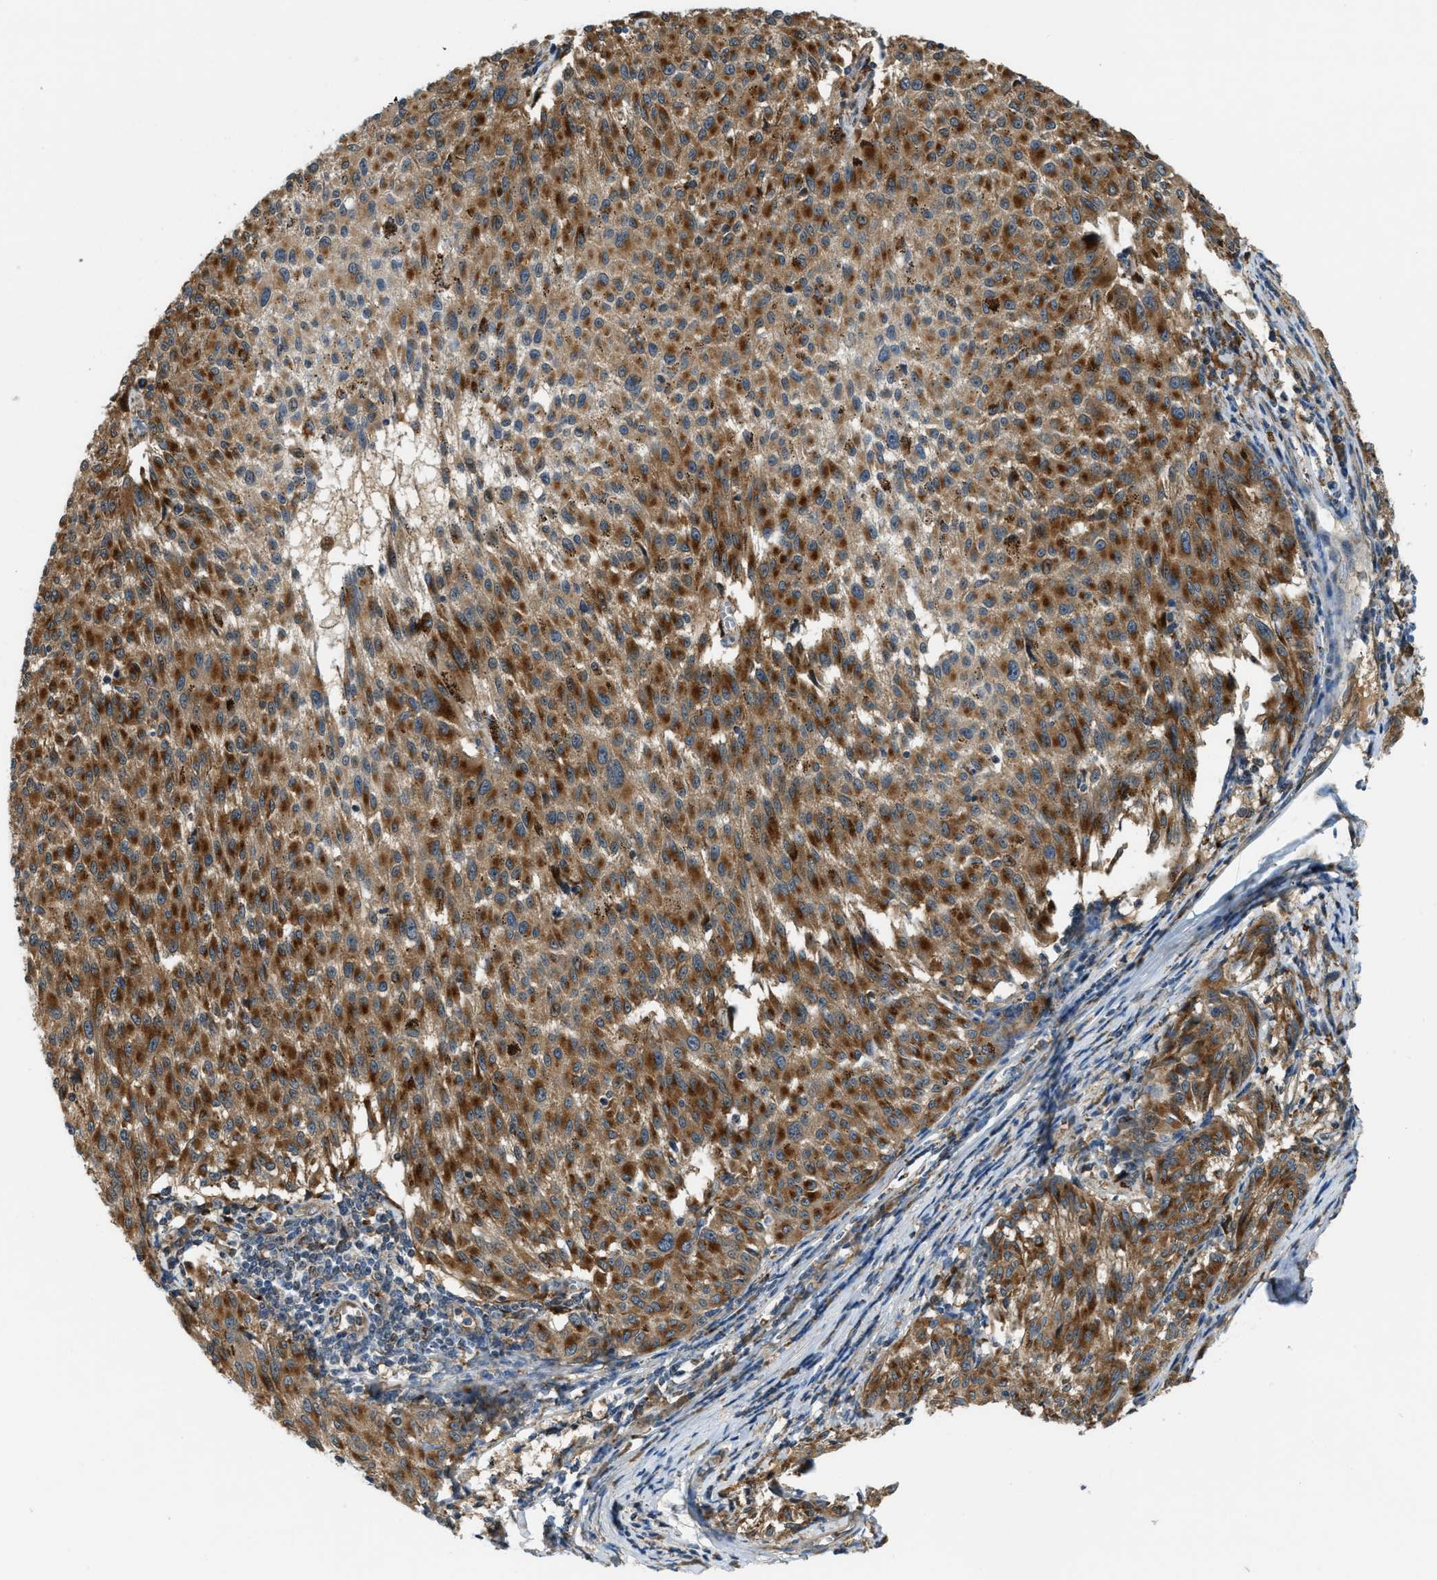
{"staining": {"intensity": "moderate", "quantity": ">75%", "location": "cytoplasmic/membranous"}, "tissue": "melanoma", "cell_type": "Tumor cells", "image_type": "cancer", "snomed": [{"axis": "morphology", "description": "Malignant melanoma, NOS"}, {"axis": "topography", "description": "Skin"}], "caption": "Immunohistochemical staining of melanoma shows moderate cytoplasmic/membranous protein positivity in approximately >75% of tumor cells.", "gene": "STARD3NL", "patient": {"sex": "female", "age": 72}}